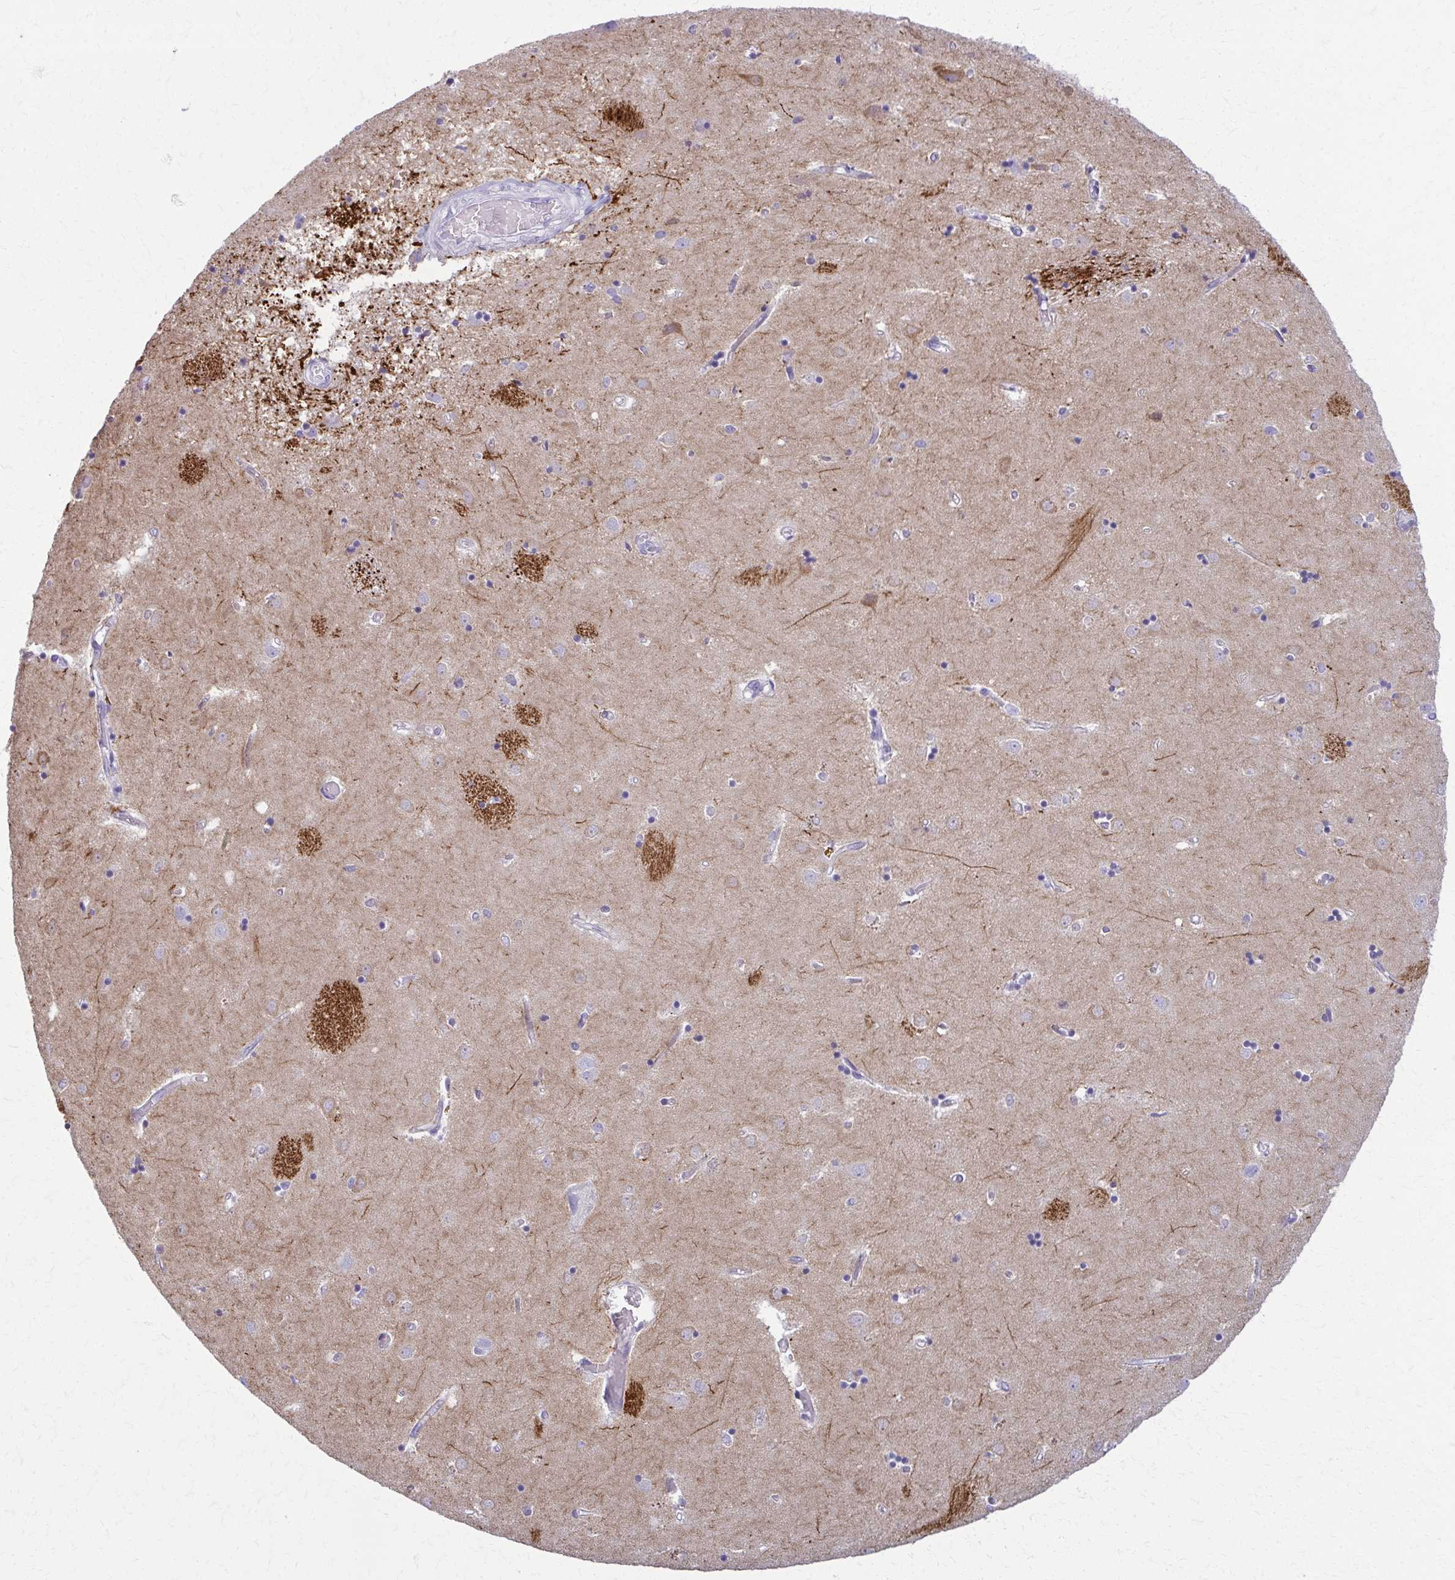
{"staining": {"intensity": "negative", "quantity": "none", "location": "none"}, "tissue": "caudate", "cell_type": "Glial cells", "image_type": "normal", "snomed": [{"axis": "morphology", "description": "Normal tissue, NOS"}, {"axis": "topography", "description": "Lateral ventricle wall"}], "caption": "Immunohistochemical staining of normal caudate exhibits no significant expression in glial cells. The staining was performed using DAB (3,3'-diaminobenzidine) to visualize the protein expression in brown, while the nuclei were stained in blue with hematoxylin (Magnification: 20x).", "gene": "ENSG00000275249", "patient": {"sex": "male", "age": 54}}